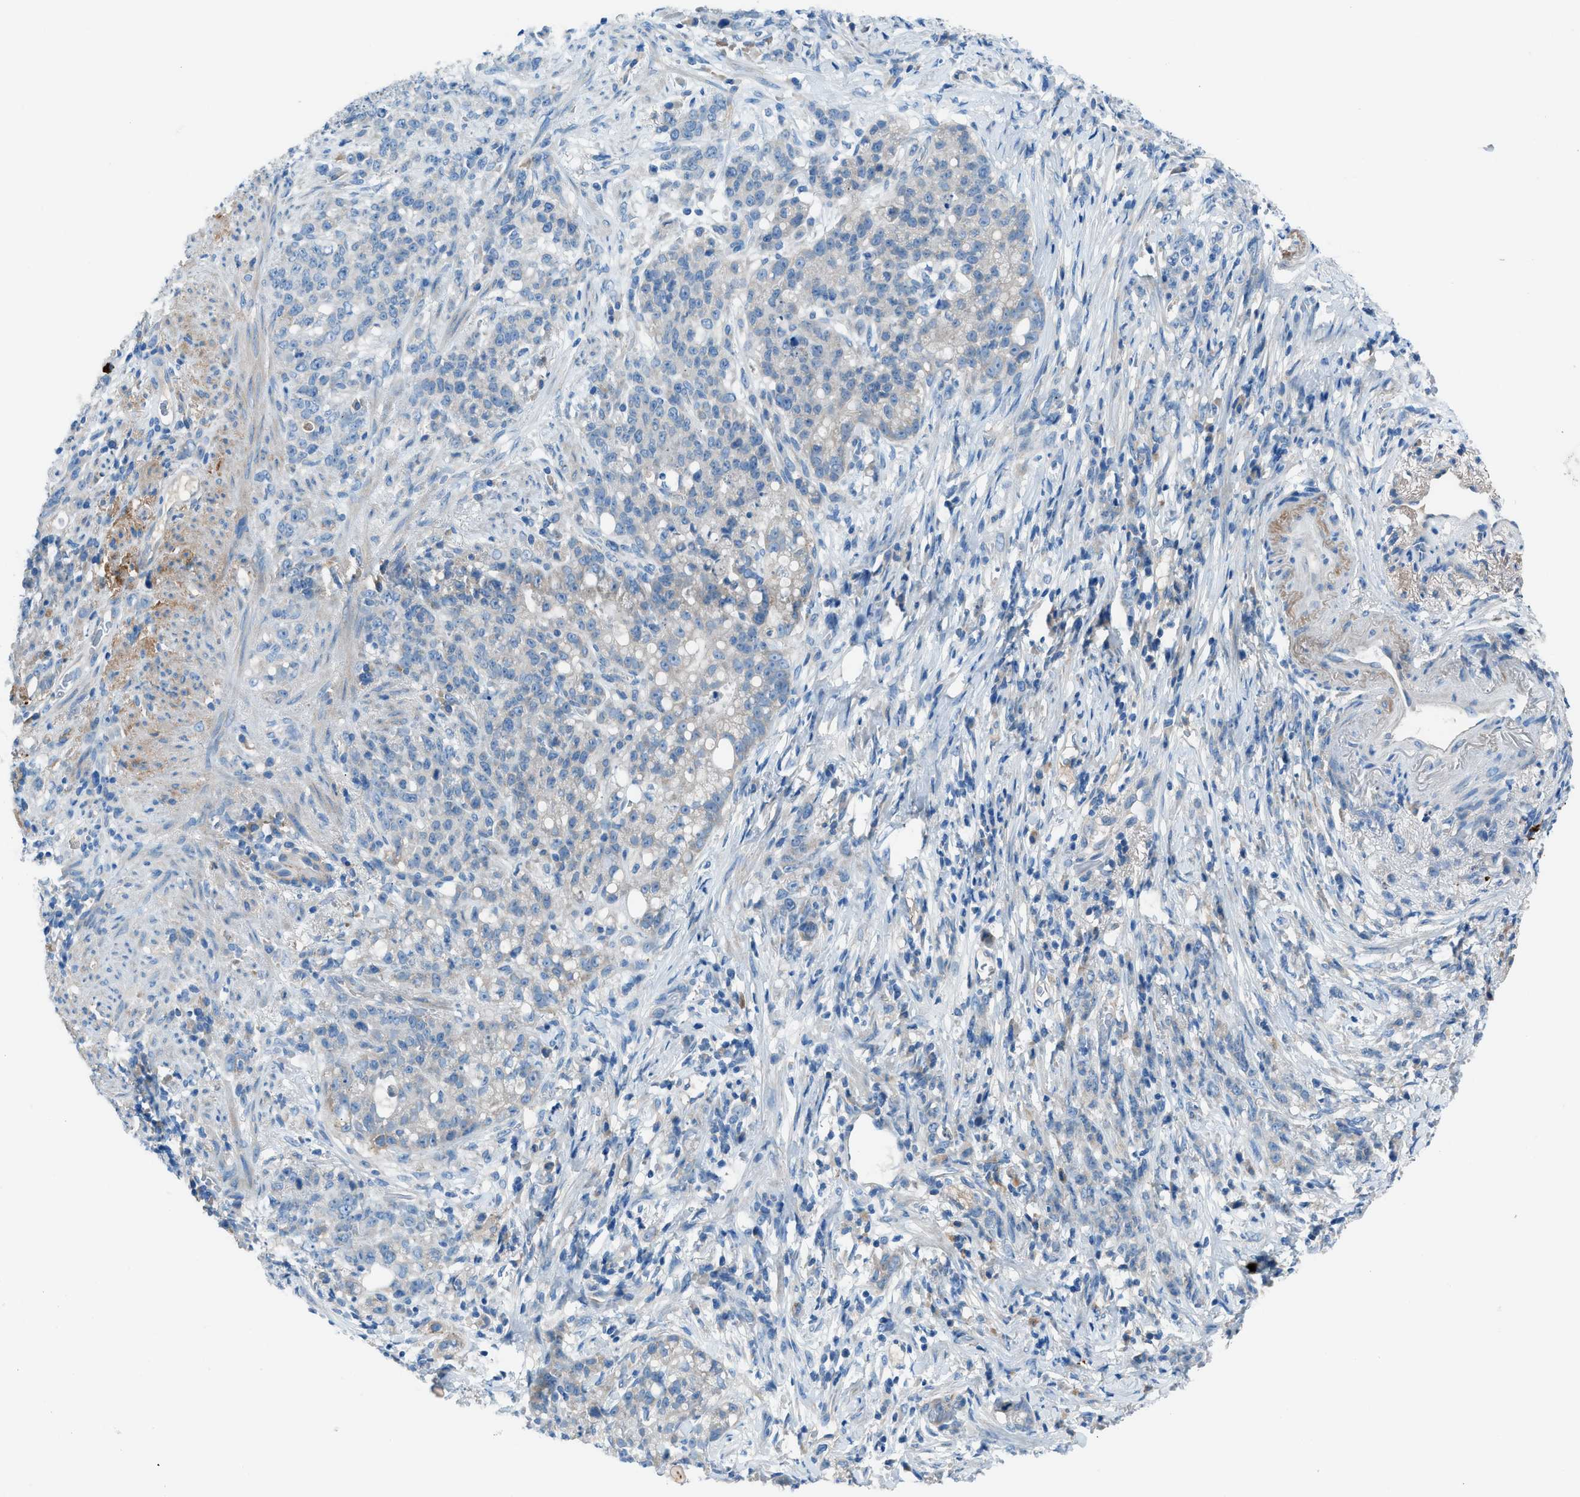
{"staining": {"intensity": "negative", "quantity": "none", "location": "none"}, "tissue": "stomach cancer", "cell_type": "Tumor cells", "image_type": "cancer", "snomed": [{"axis": "morphology", "description": "Adenocarcinoma, NOS"}, {"axis": "topography", "description": "Stomach, lower"}], "caption": "Human adenocarcinoma (stomach) stained for a protein using IHC demonstrates no expression in tumor cells.", "gene": "C5AR2", "patient": {"sex": "male", "age": 88}}